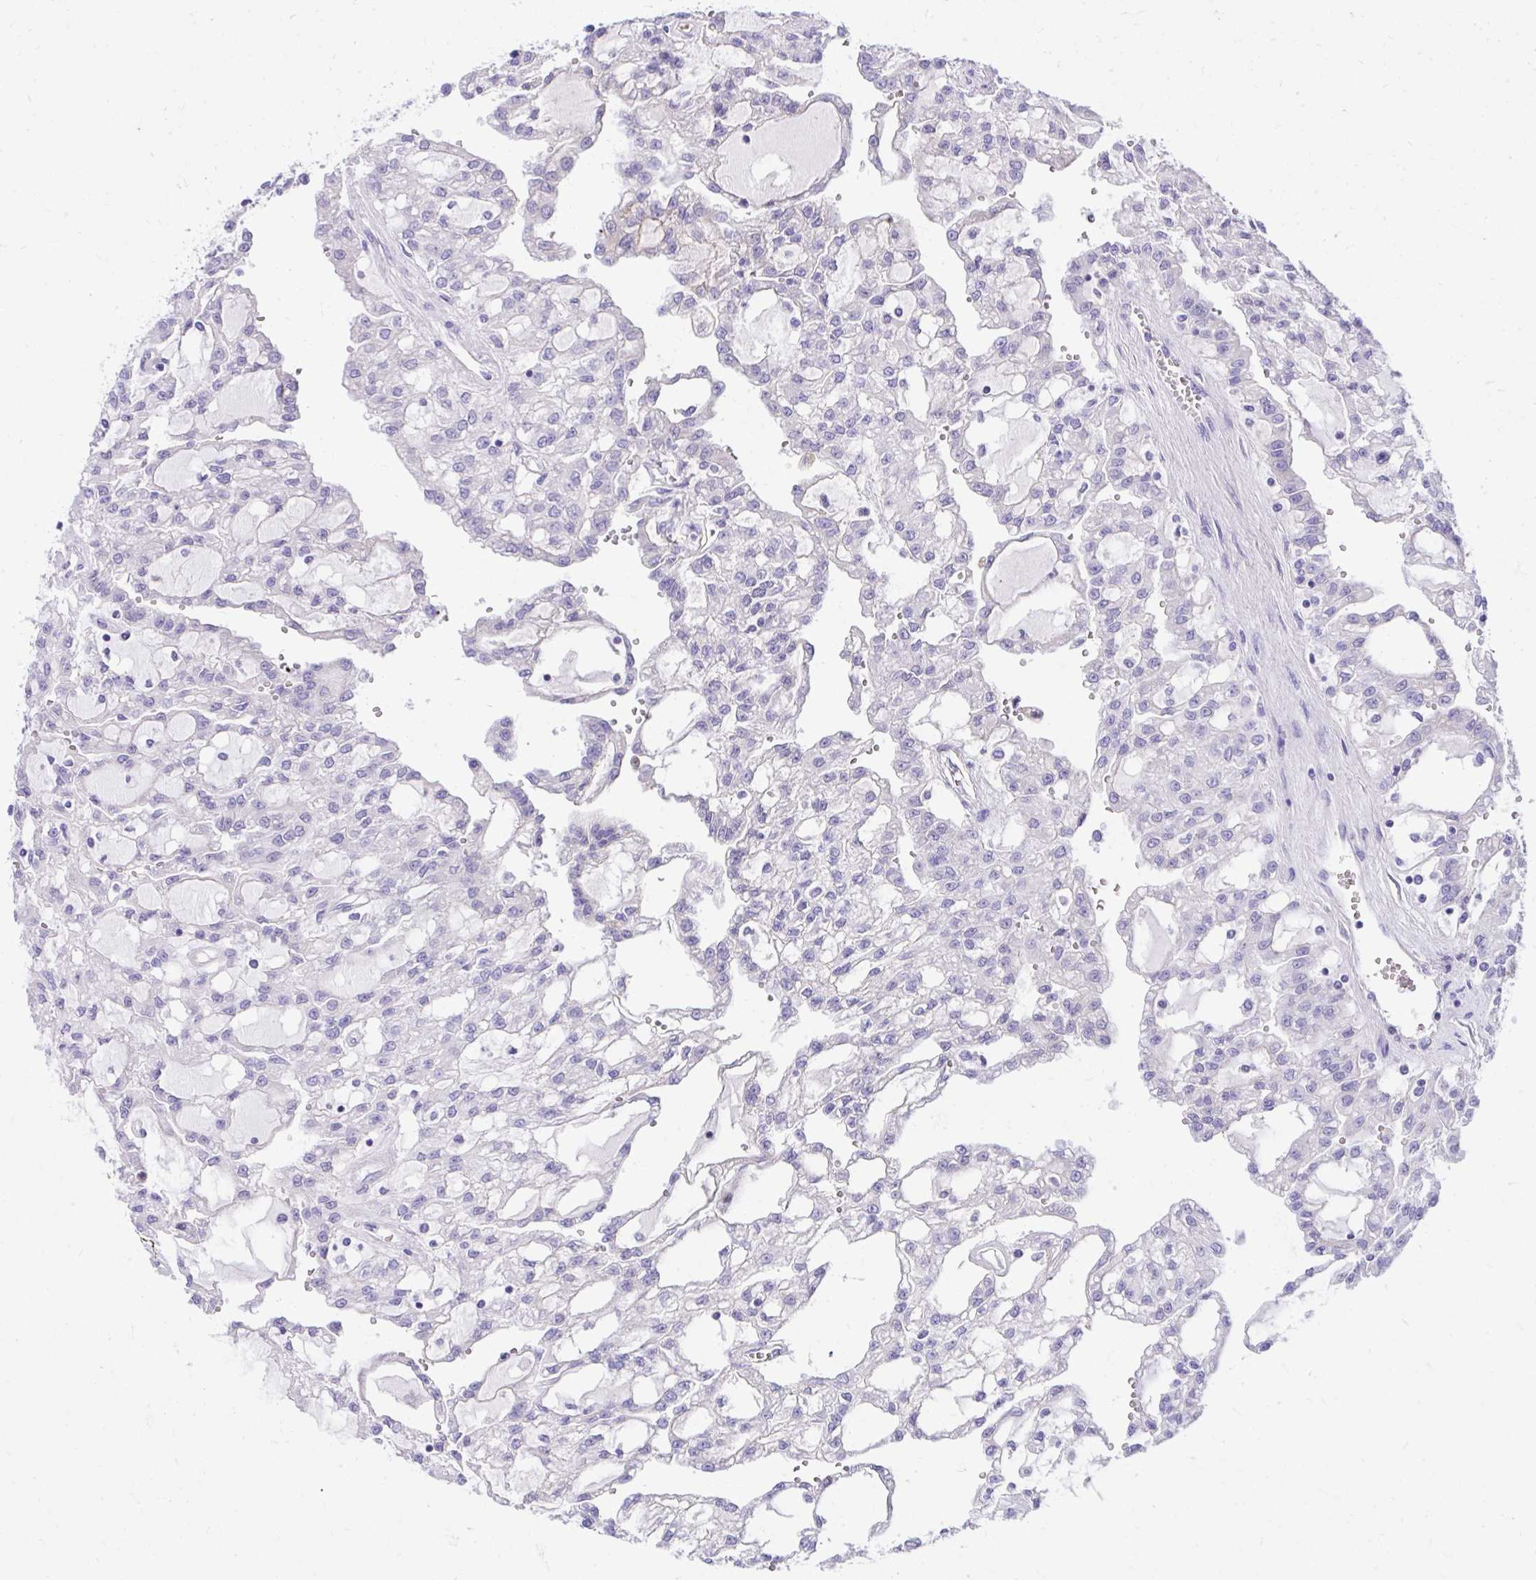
{"staining": {"intensity": "negative", "quantity": "none", "location": "none"}, "tissue": "renal cancer", "cell_type": "Tumor cells", "image_type": "cancer", "snomed": [{"axis": "morphology", "description": "Adenocarcinoma, NOS"}, {"axis": "topography", "description": "Kidney"}], "caption": "Human renal cancer stained for a protein using immunohistochemistry reveals no expression in tumor cells.", "gene": "HRG", "patient": {"sex": "male", "age": 63}}